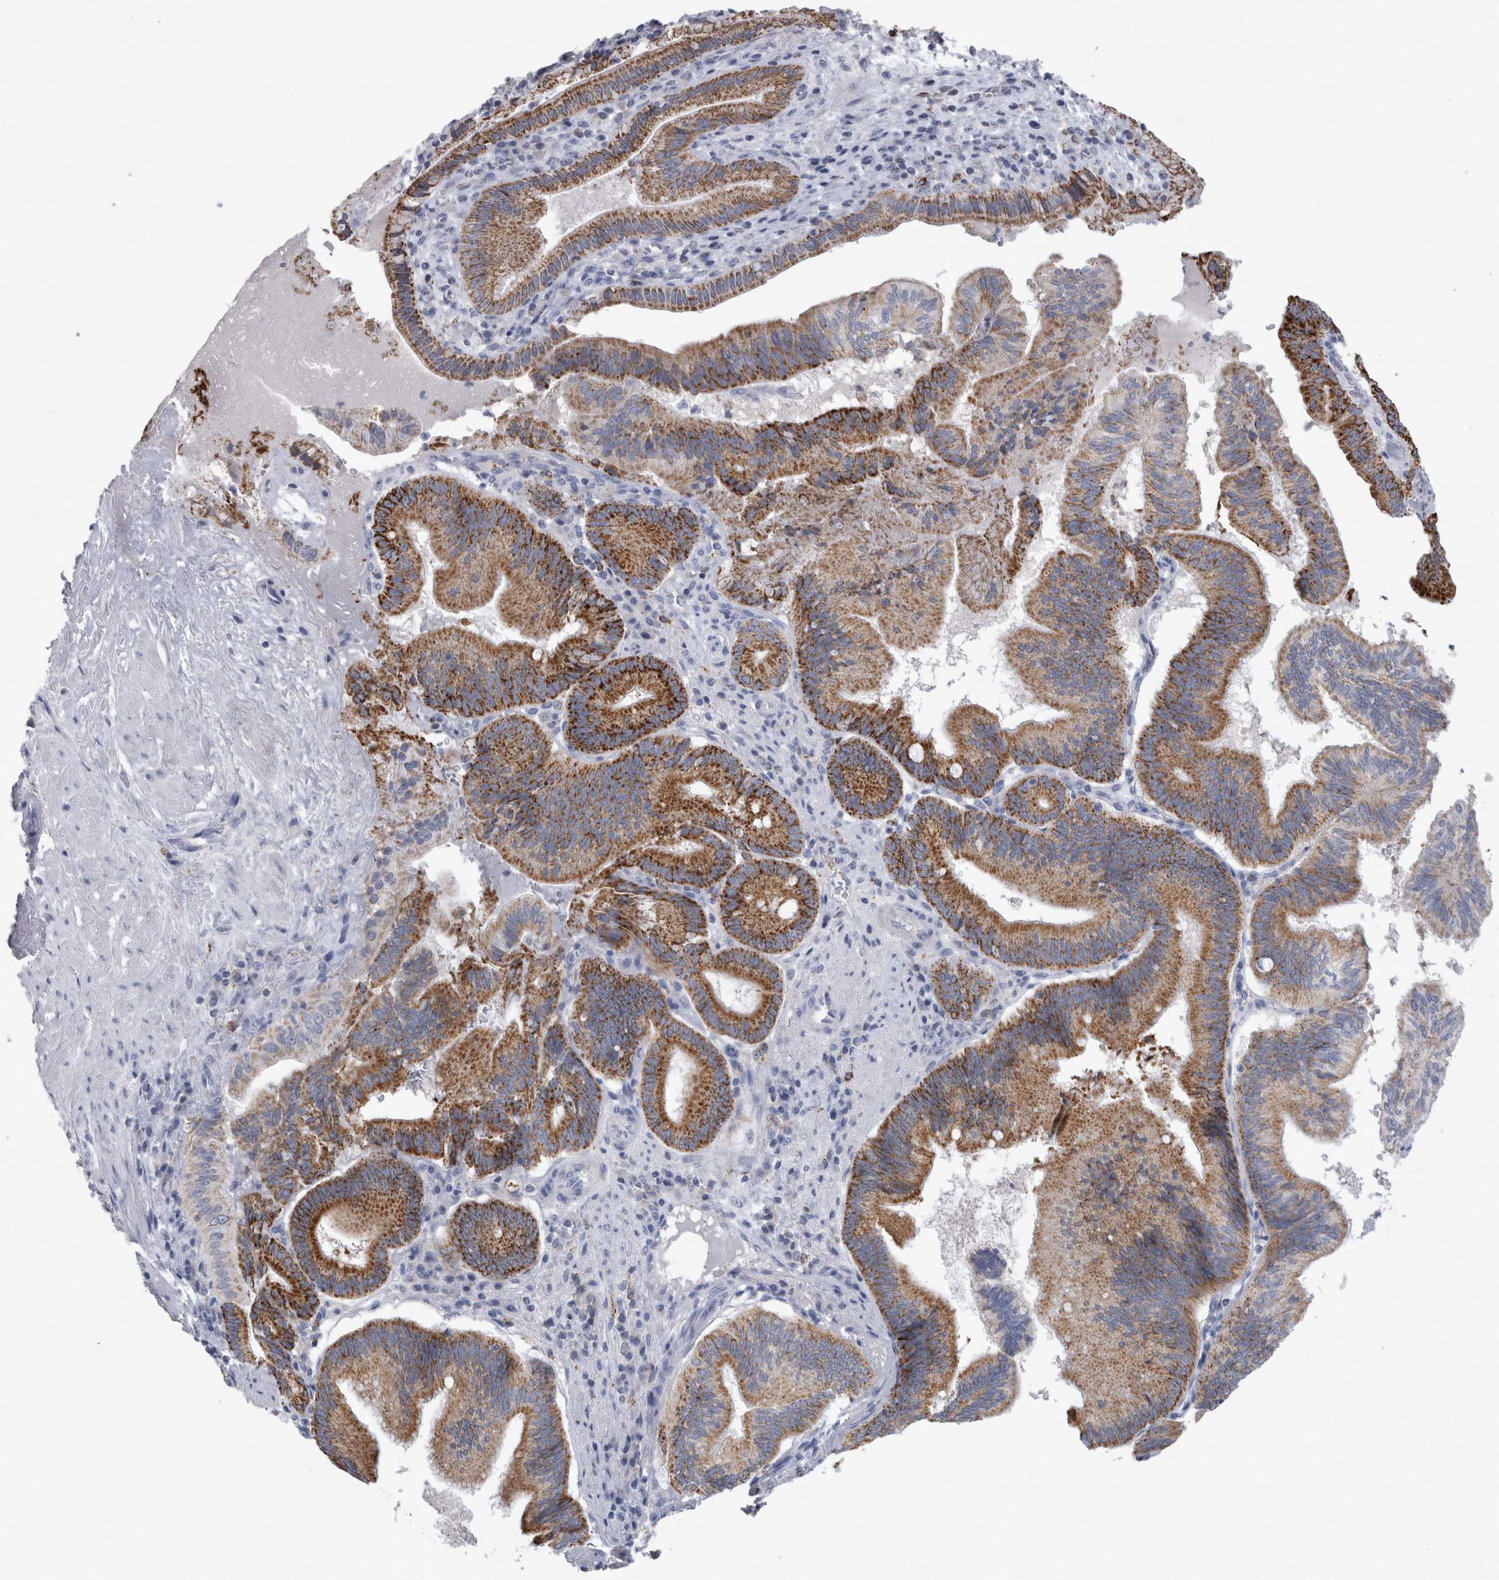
{"staining": {"intensity": "strong", "quantity": "25%-75%", "location": "cytoplasmic/membranous"}, "tissue": "pancreatic cancer", "cell_type": "Tumor cells", "image_type": "cancer", "snomed": [{"axis": "morphology", "description": "Adenocarcinoma, NOS"}, {"axis": "topography", "description": "Pancreas"}], "caption": "Immunohistochemical staining of human pancreatic cancer exhibits strong cytoplasmic/membranous protein positivity in approximately 25%-75% of tumor cells.", "gene": "GATM", "patient": {"sex": "male", "age": 82}}